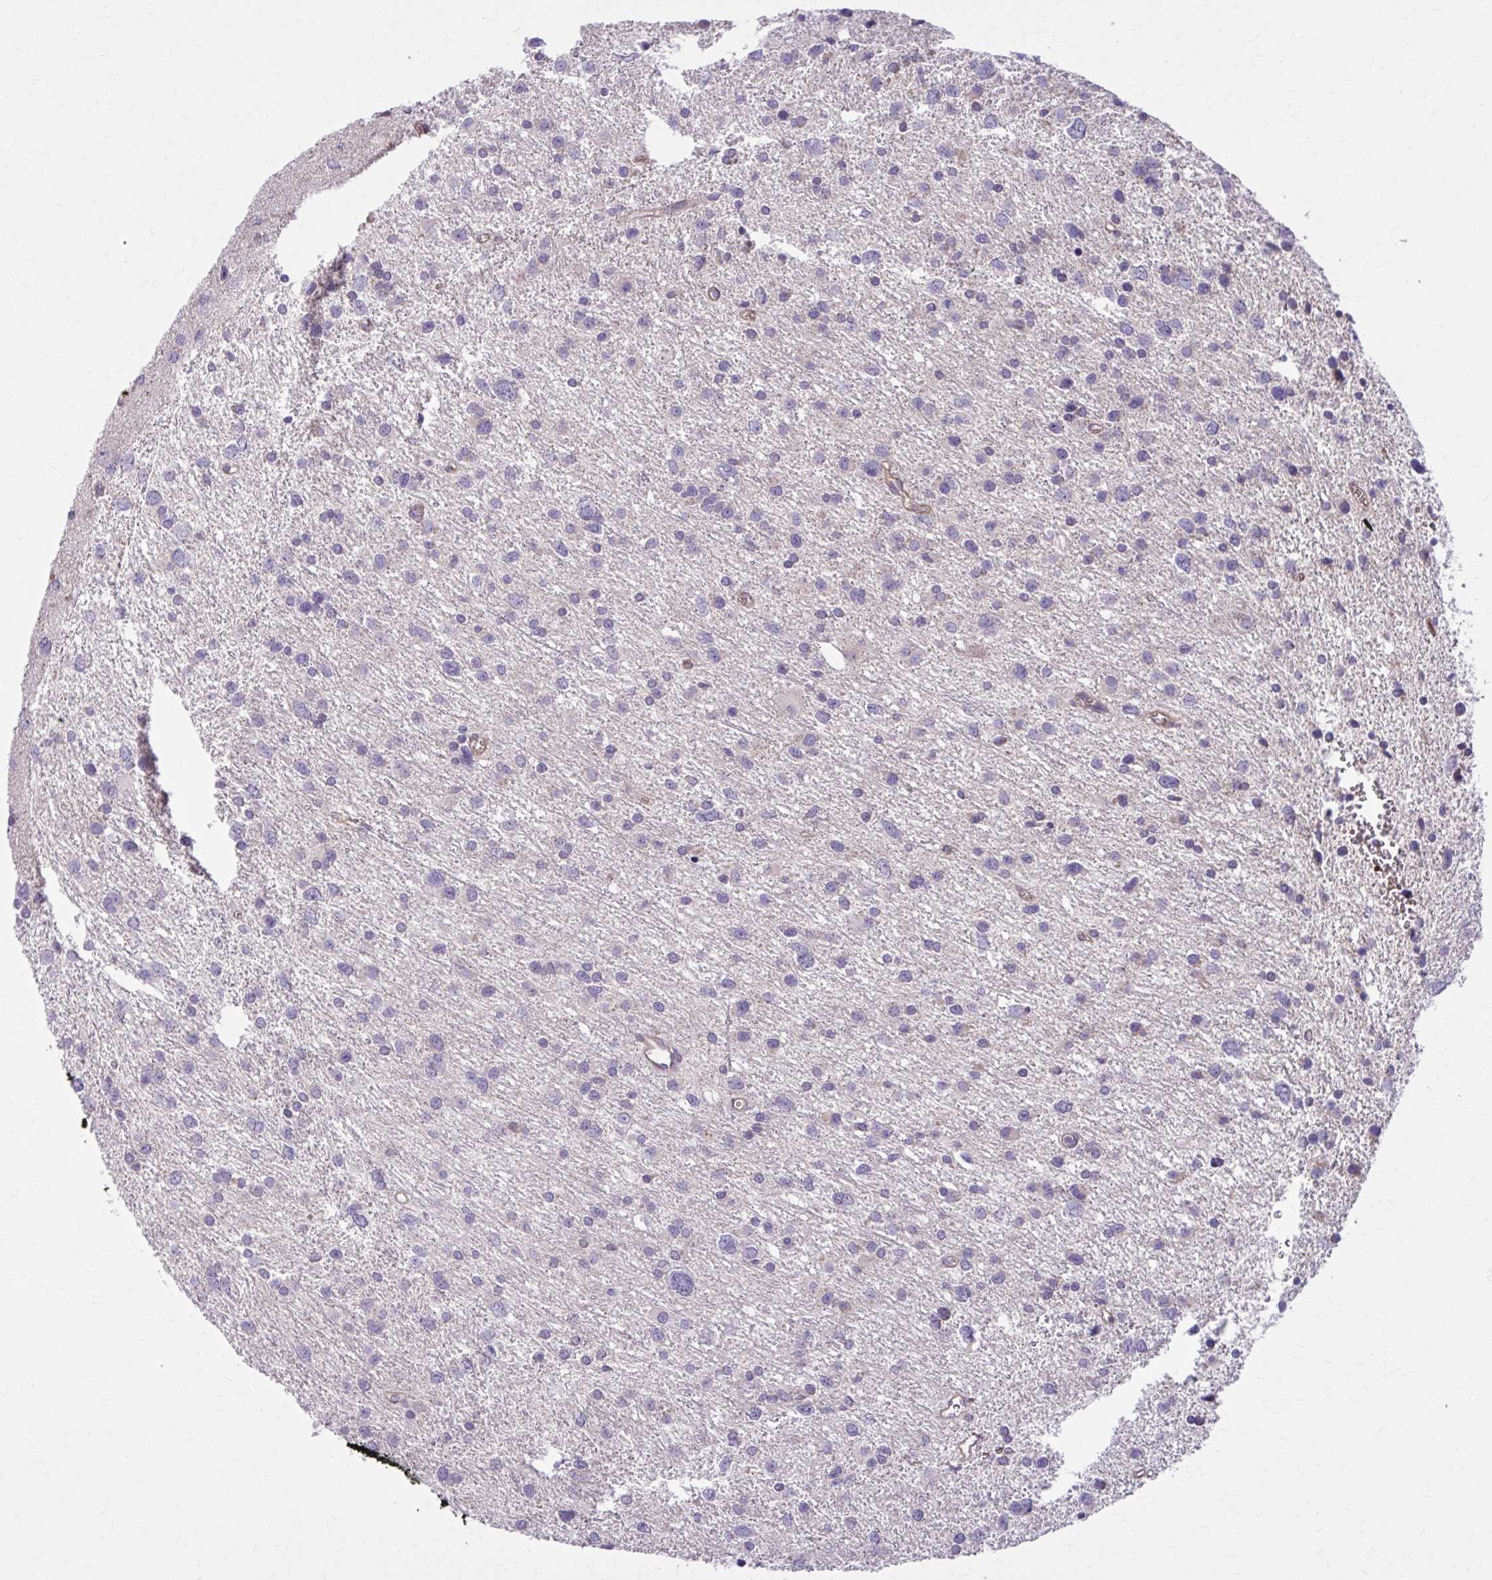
{"staining": {"intensity": "negative", "quantity": "none", "location": "none"}, "tissue": "glioma", "cell_type": "Tumor cells", "image_type": "cancer", "snomed": [{"axis": "morphology", "description": "Glioma, malignant, Low grade"}, {"axis": "topography", "description": "Brain"}], "caption": "Micrograph shows no significant protein positivity in tumor cells of glioma. (Brightfield microscopy of DAB (3,3'-diaminobenzidine) immunohistochemistry (IHC) at high magnification).", "gene": "SNF8", "patient": {"sex": "female", "age": 55}}